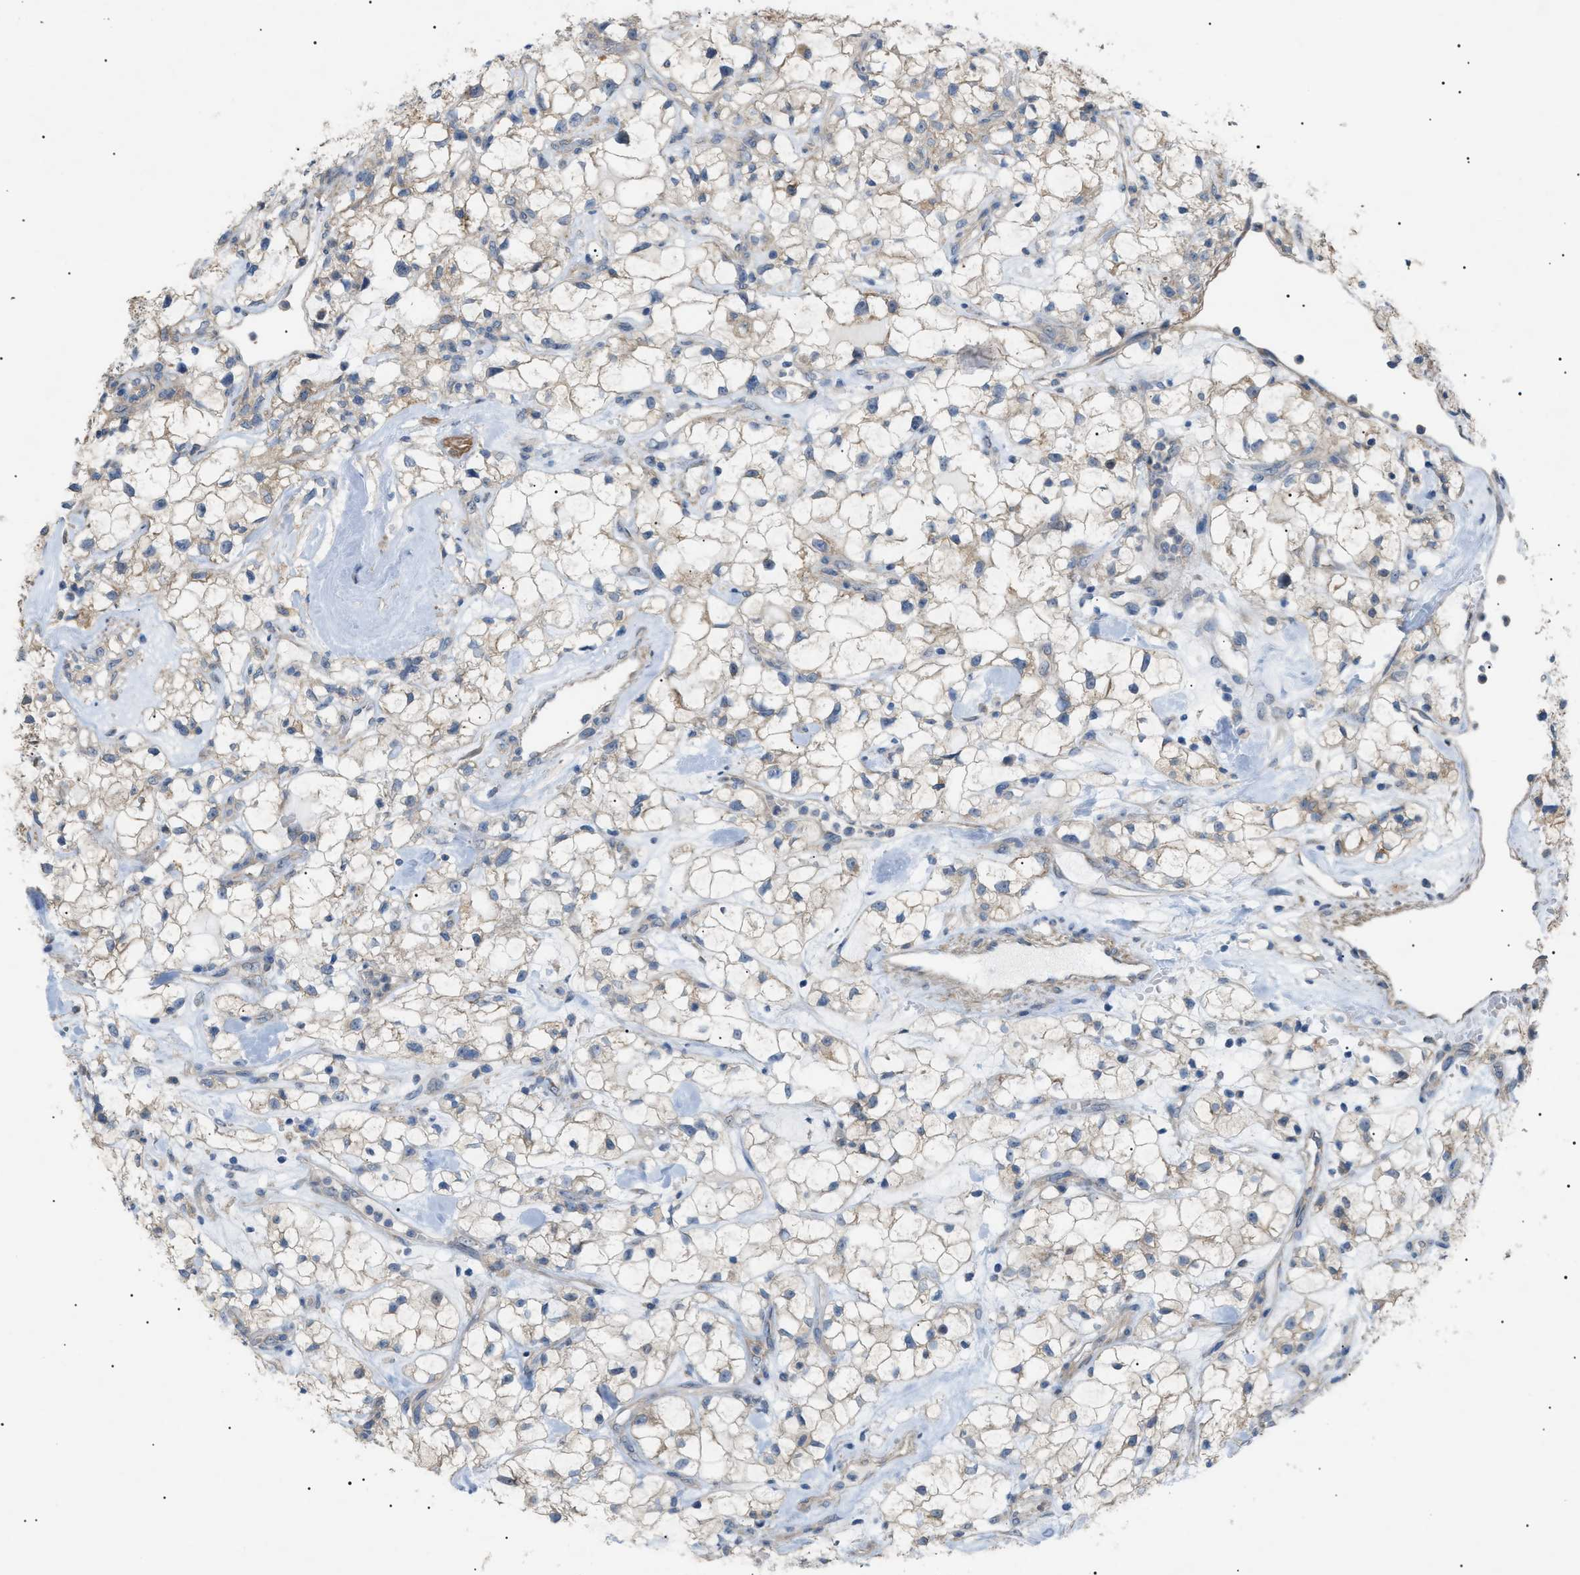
{"staining": {"intensity": "weak", "quantity": ">75%", "location": "cytoplasmic/membranous"}, "tissue": "renal cancer", "cell_type": "Tumor cells", "image_type": "cancer", "snomed": [{"axis": "morphology", "description": "Adenocarcinoma, NOS"}, {"axis": "topography", "description": "Kidney"}], "caption": "Protein staining demonstrates weak cytoplasmic/membranous expression in approximately >75% of tumor cells in renal cancer. (IHC, brightfield microscopy, high magnification).", "gene": "IRS2", "patient": {"sex": "female", "age": 60}}